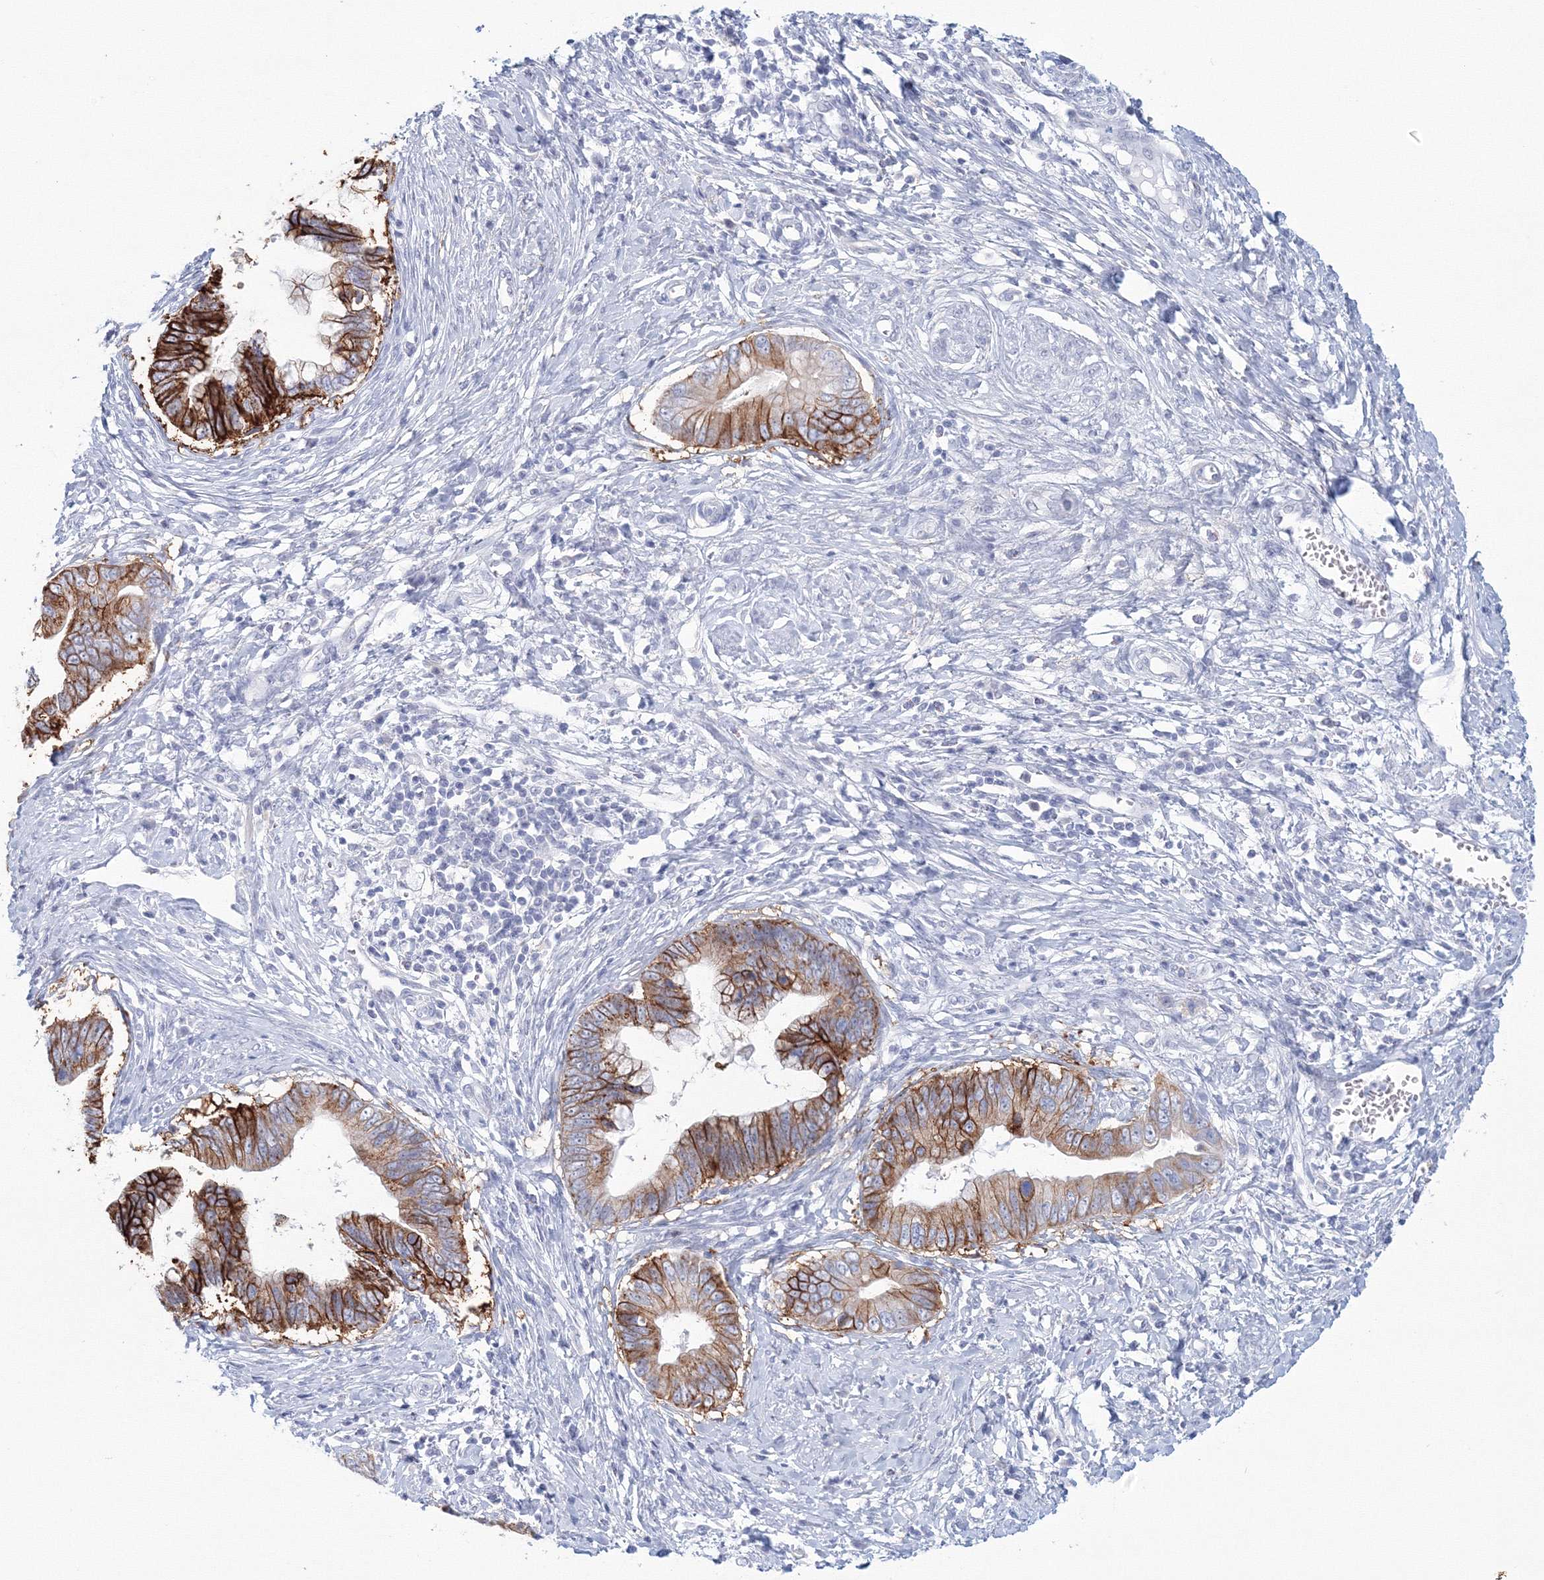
{"staining": {"intensity": "strong", "quantity": "25%-75%", "location": "cytoplasmic/membranous"}, "tissue": "cervical cancer", "cell_type": "Tumor cells", "image_type": "cancer", "snomed": [{"axis": "morphology", "description": "Adenocarcinoma, NOS"}, {"axis": "topography", "description": "Cervix"}], "caption": "Immunohistochemistry staining of cervical cancer, which reveals high levels of strong cytoplasmic/membranous expression in about 25%-75% of tumor cells indicating strong cytoplasmic/membranous protein expression. The staining was performed using DAB (3,3'-diaminobenzidine) (brown) for protein detection and nuclei were counterstained in hematoxylin (blue).", "gene": "VSIG1", "patient": {"sex": "female", "age": 44}}